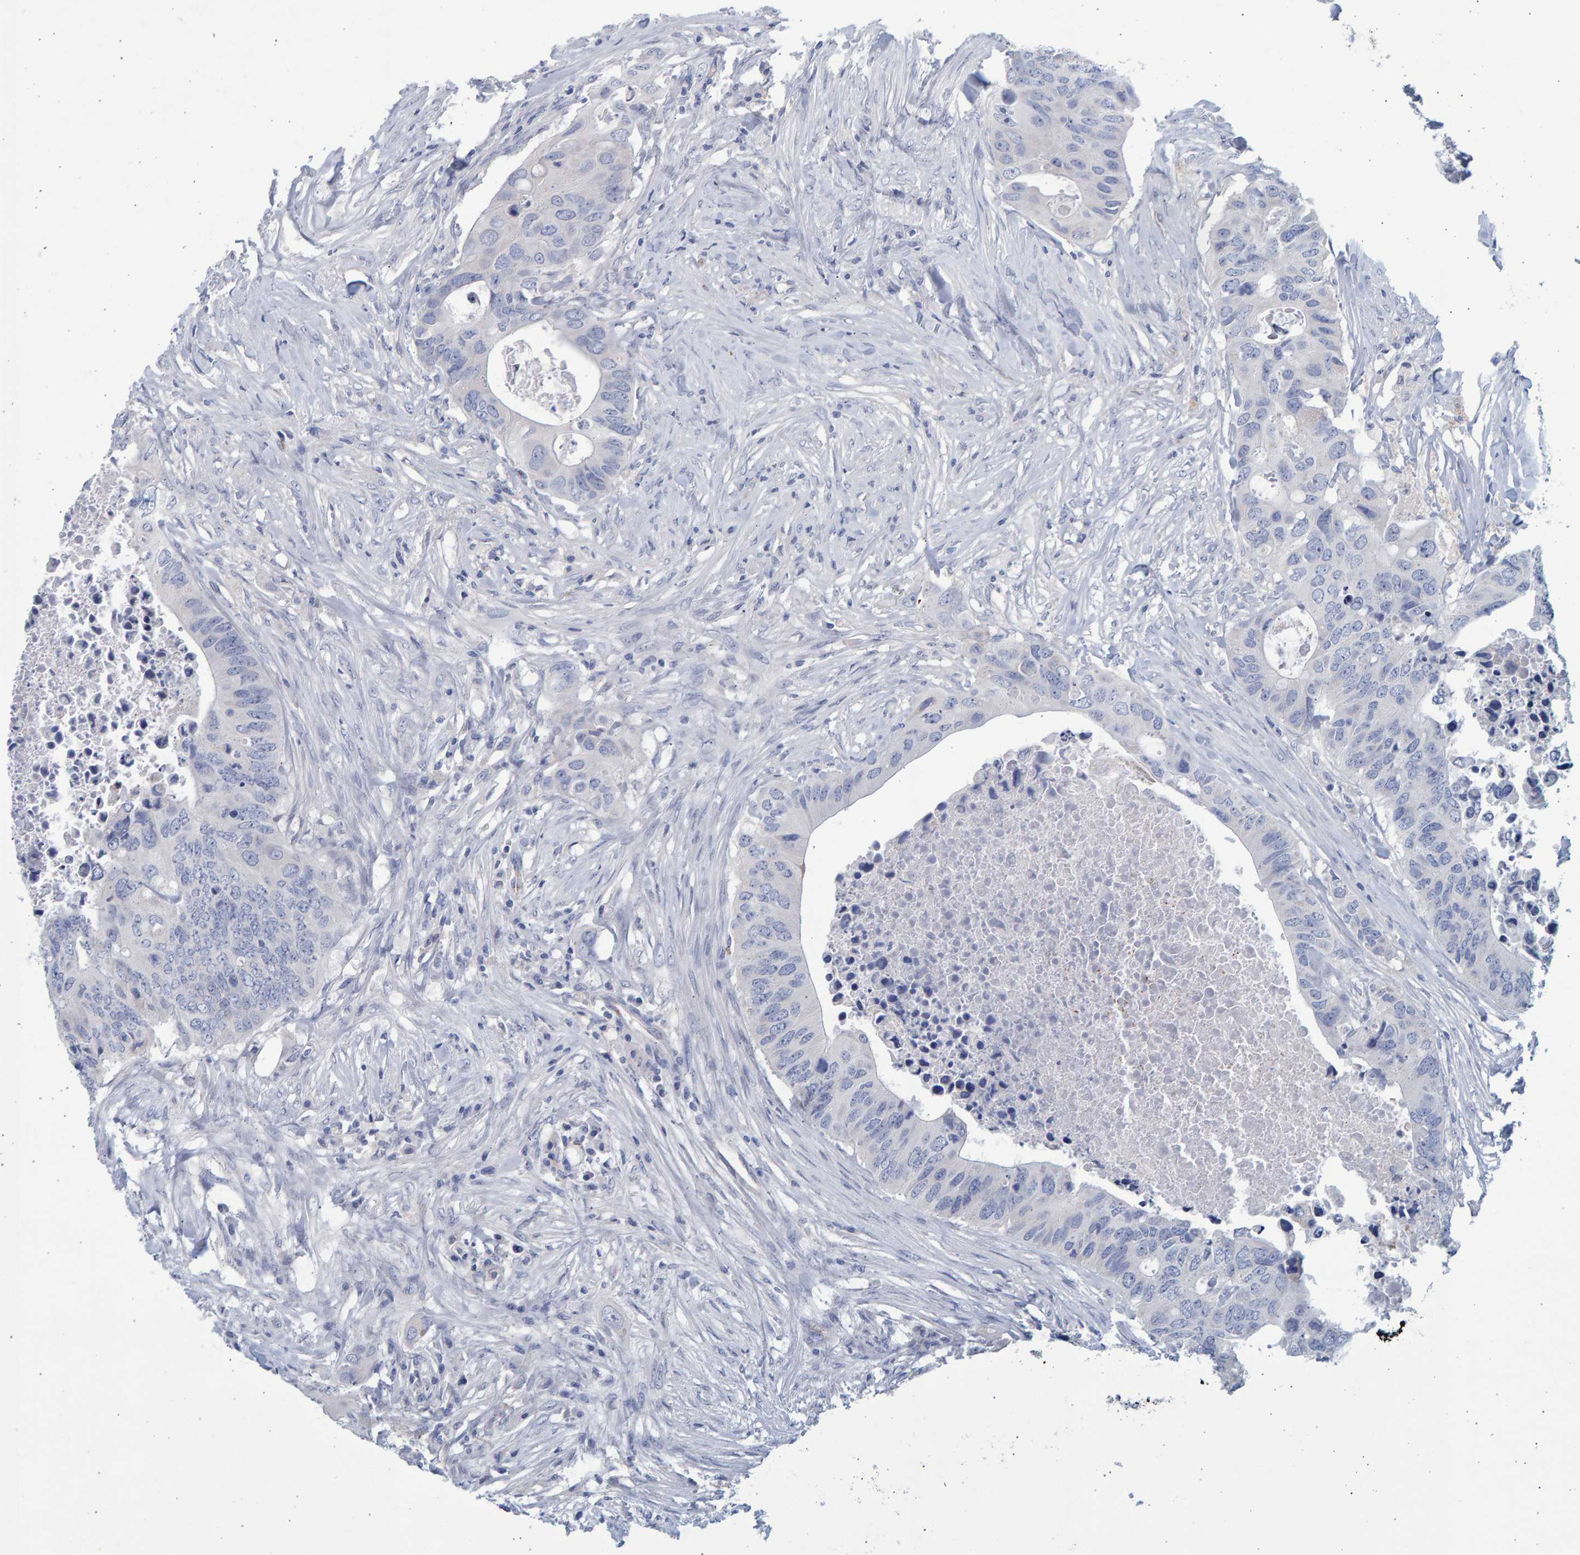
{"staining": {"intensity": "negative", "quantity": "none", "location": "none"}, "tissue": "colorectal cancer", "cell_type": "Tumor cells", "image_type": "cancer", "snomed": [{"axis": "morphology", "description": "Adenocarcinoma, NOS"}, {"axis": "topography", "description": "Colon"}], "caption": "High power microscopy histopathology image of an immunohistochemistry (IHC) micrograph of colorectal adenocarcinoma, revealing no significant staining in tumor cells.", "gene": "SLC34A3", "patient": {"sex": "male", "age": 71}}